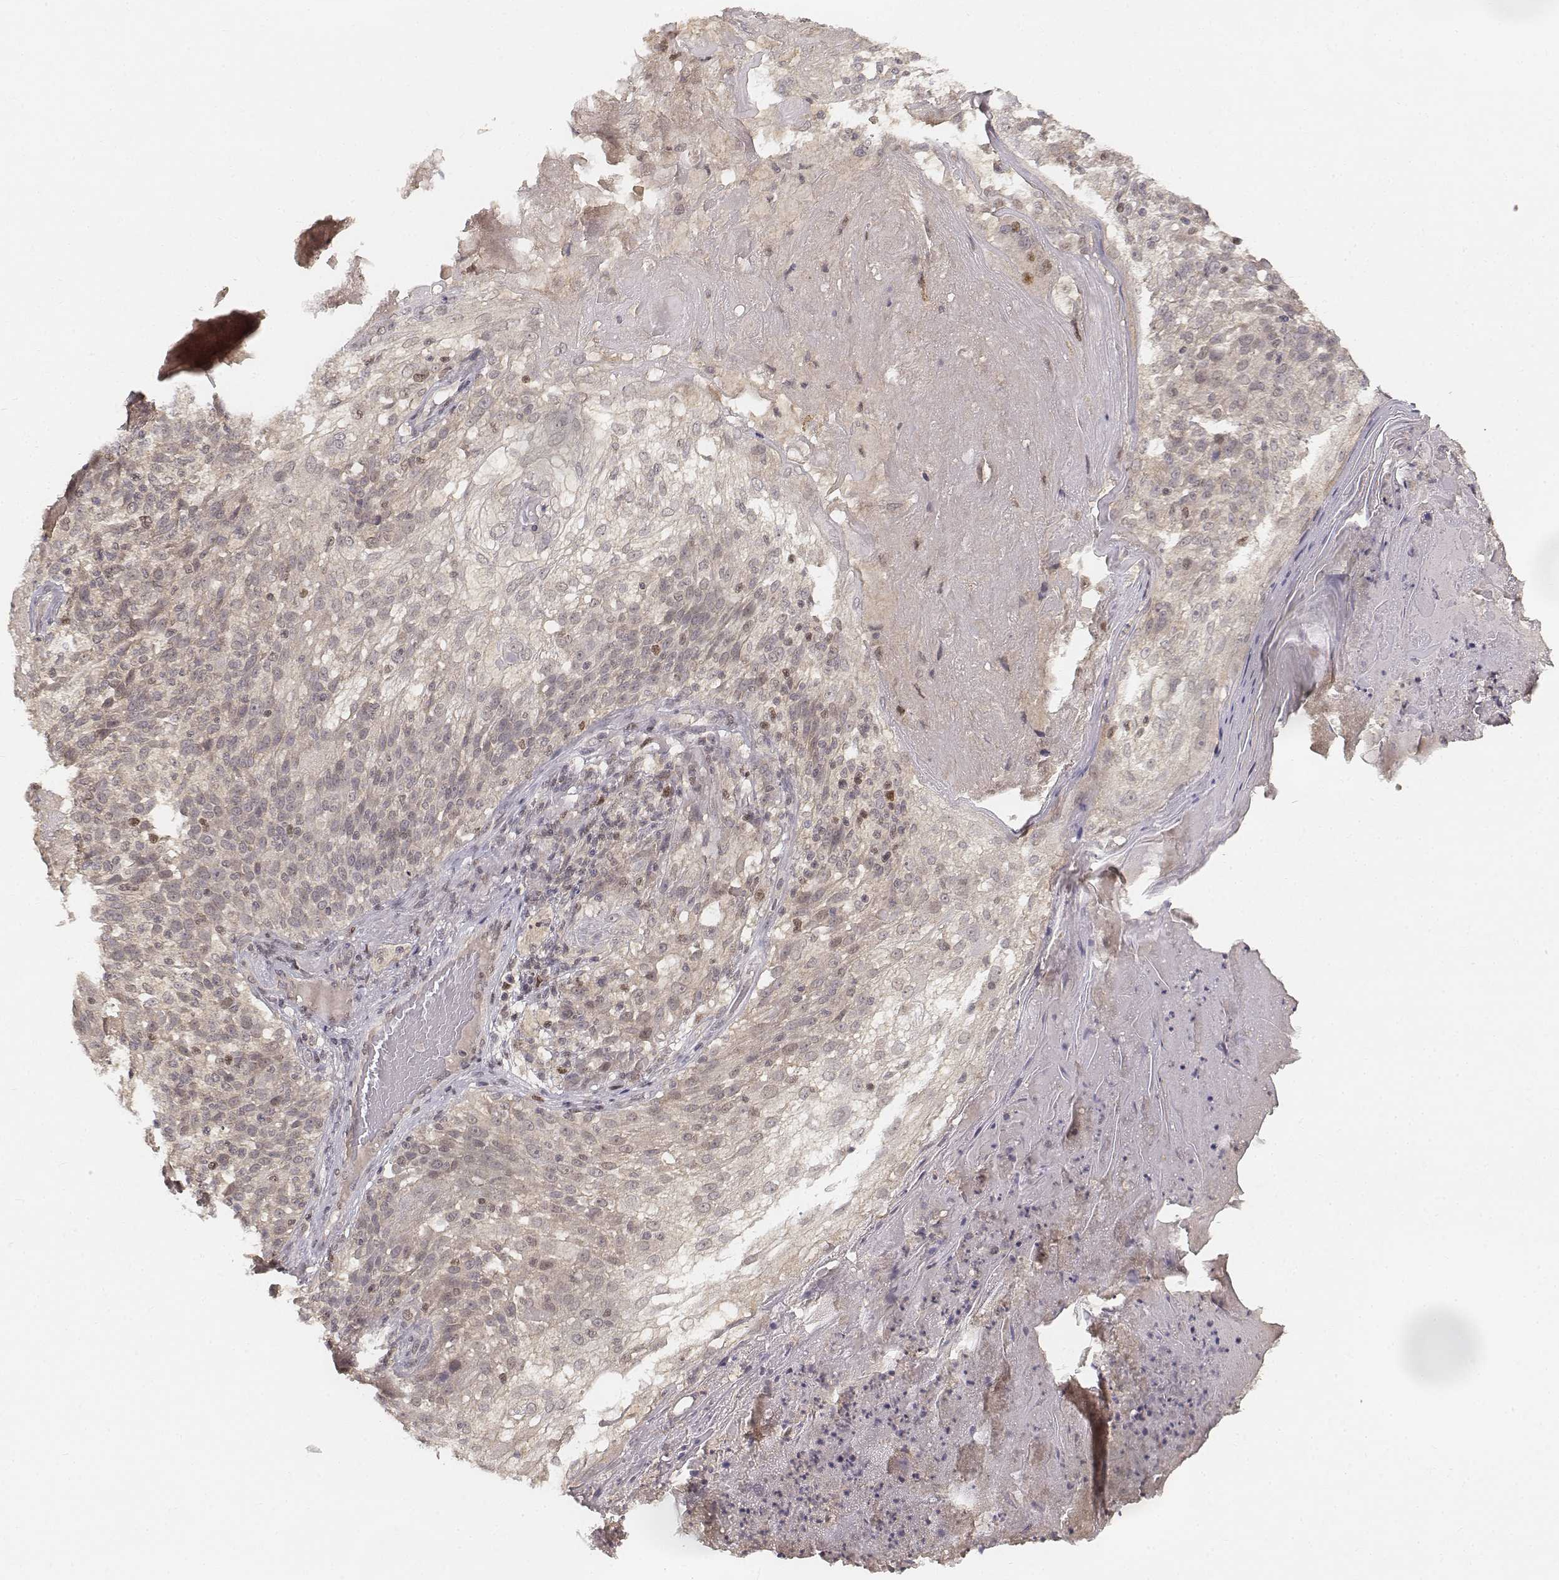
{"staining": {"intensity": "moderate", "quantity": "<25%", "location": "nuclear"}, "tissue": "skin cancer", "cell_type": "Tumor cells", "image_type": "cancer", "snomed": [{"axis": "morphology", "description": "Normal tissue, NOS"}, {"axis": "morphology", "description": "Squamous cell carcinoma, NOS"}, {"axis": "topography", "description": "Skin"}], "caption": "Immunohistochemical staining of squamous cell carcinoma (skin) exhibits low levels of moderate nuclear staining in about <25% of tumor cells. (brown staining indicates protein expression, while blue staining denotes nuclei).", "gene": "FANCD2", "patient": {"sex": "female", "age": 83}}